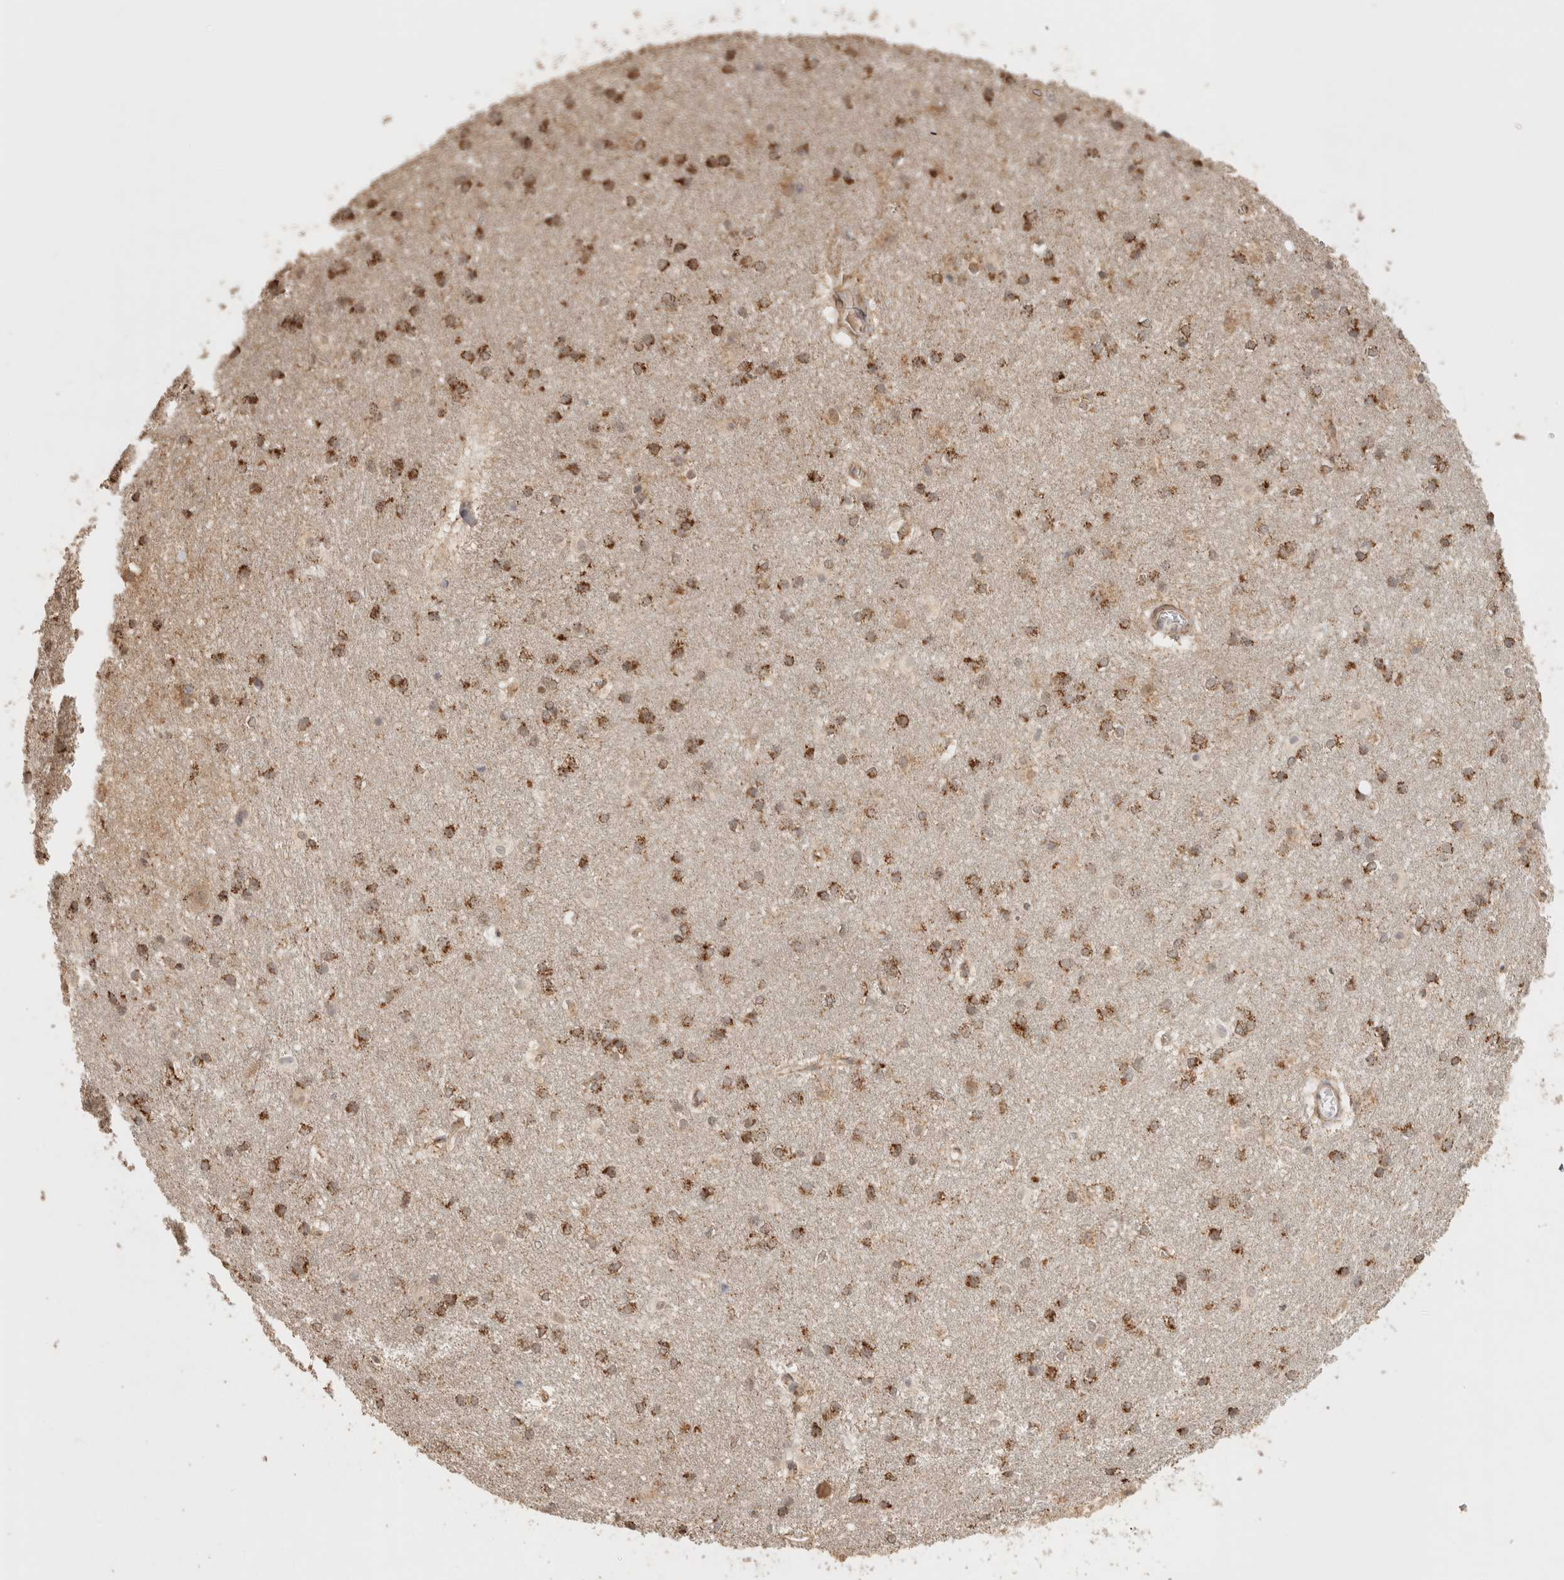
{"staining": {"intensity": "moderate", "quantity": ">75%", "location": "cytoplasmic/membranous"}, "tissue": "caudate", "cell_type": "Glial cells", "image_type": "normal", "snomed": [{"axis": "morphology", "description": "Normal tissue, NOS"}, {"axis": "topography", "description": "Lateral ventricle wall"}], "caption": "Protein expression analysis of normal caudate exhibits moderate cytoplasmic/membranous positivity in approximately >75% of glial cells. The protein is shown in brown color, while the nuclei are stained blue.", "gene": "BNIP3L", "patient": {"sex": "female", "age": 19}}